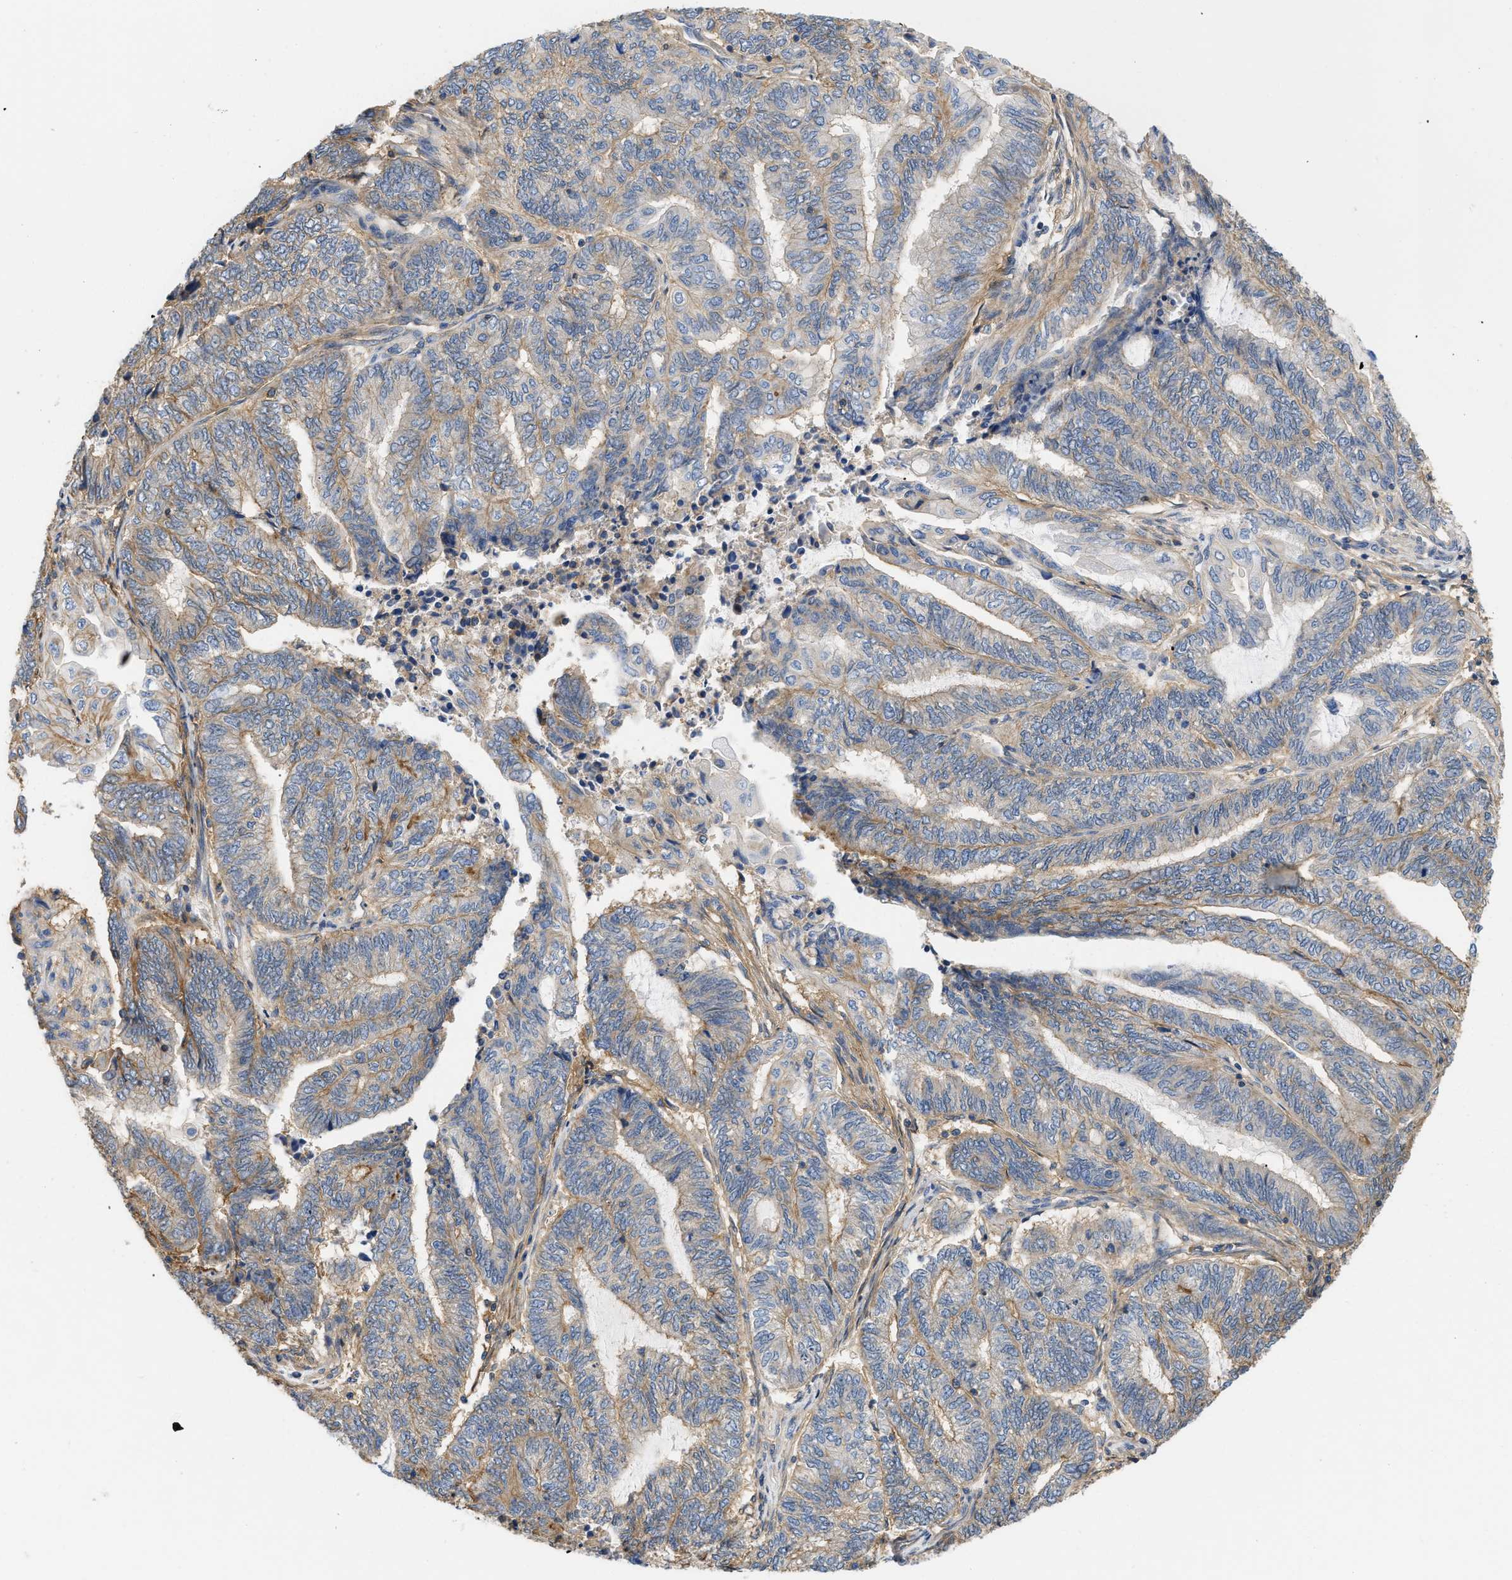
{"staining": {"intensity": "moderate", "quantity": "25%-75%", "location": "cytoplasmic/membranous"}, "tissue": "endometrial cancer", "cell_type": "Tumor cells", "image_type": "cancer", "snomed": [{"axis": "morphology", "description": "Adenocarcinoma, NOS"}, {"axis": "topography", "description": "Uterus"}, {"axis": "topography", "description": "Endometrium"}], "caption": "This photomicrograph exhibits immunohistochemistry (IHC) staining of human endometrial cancer (adenocarcinoma), with medium moderate cytoplasmic/membranous positivity in about 25%-75% of tumor cells.", "gene": "GNB4", "patient": {"sex": "female", "age": 70}}